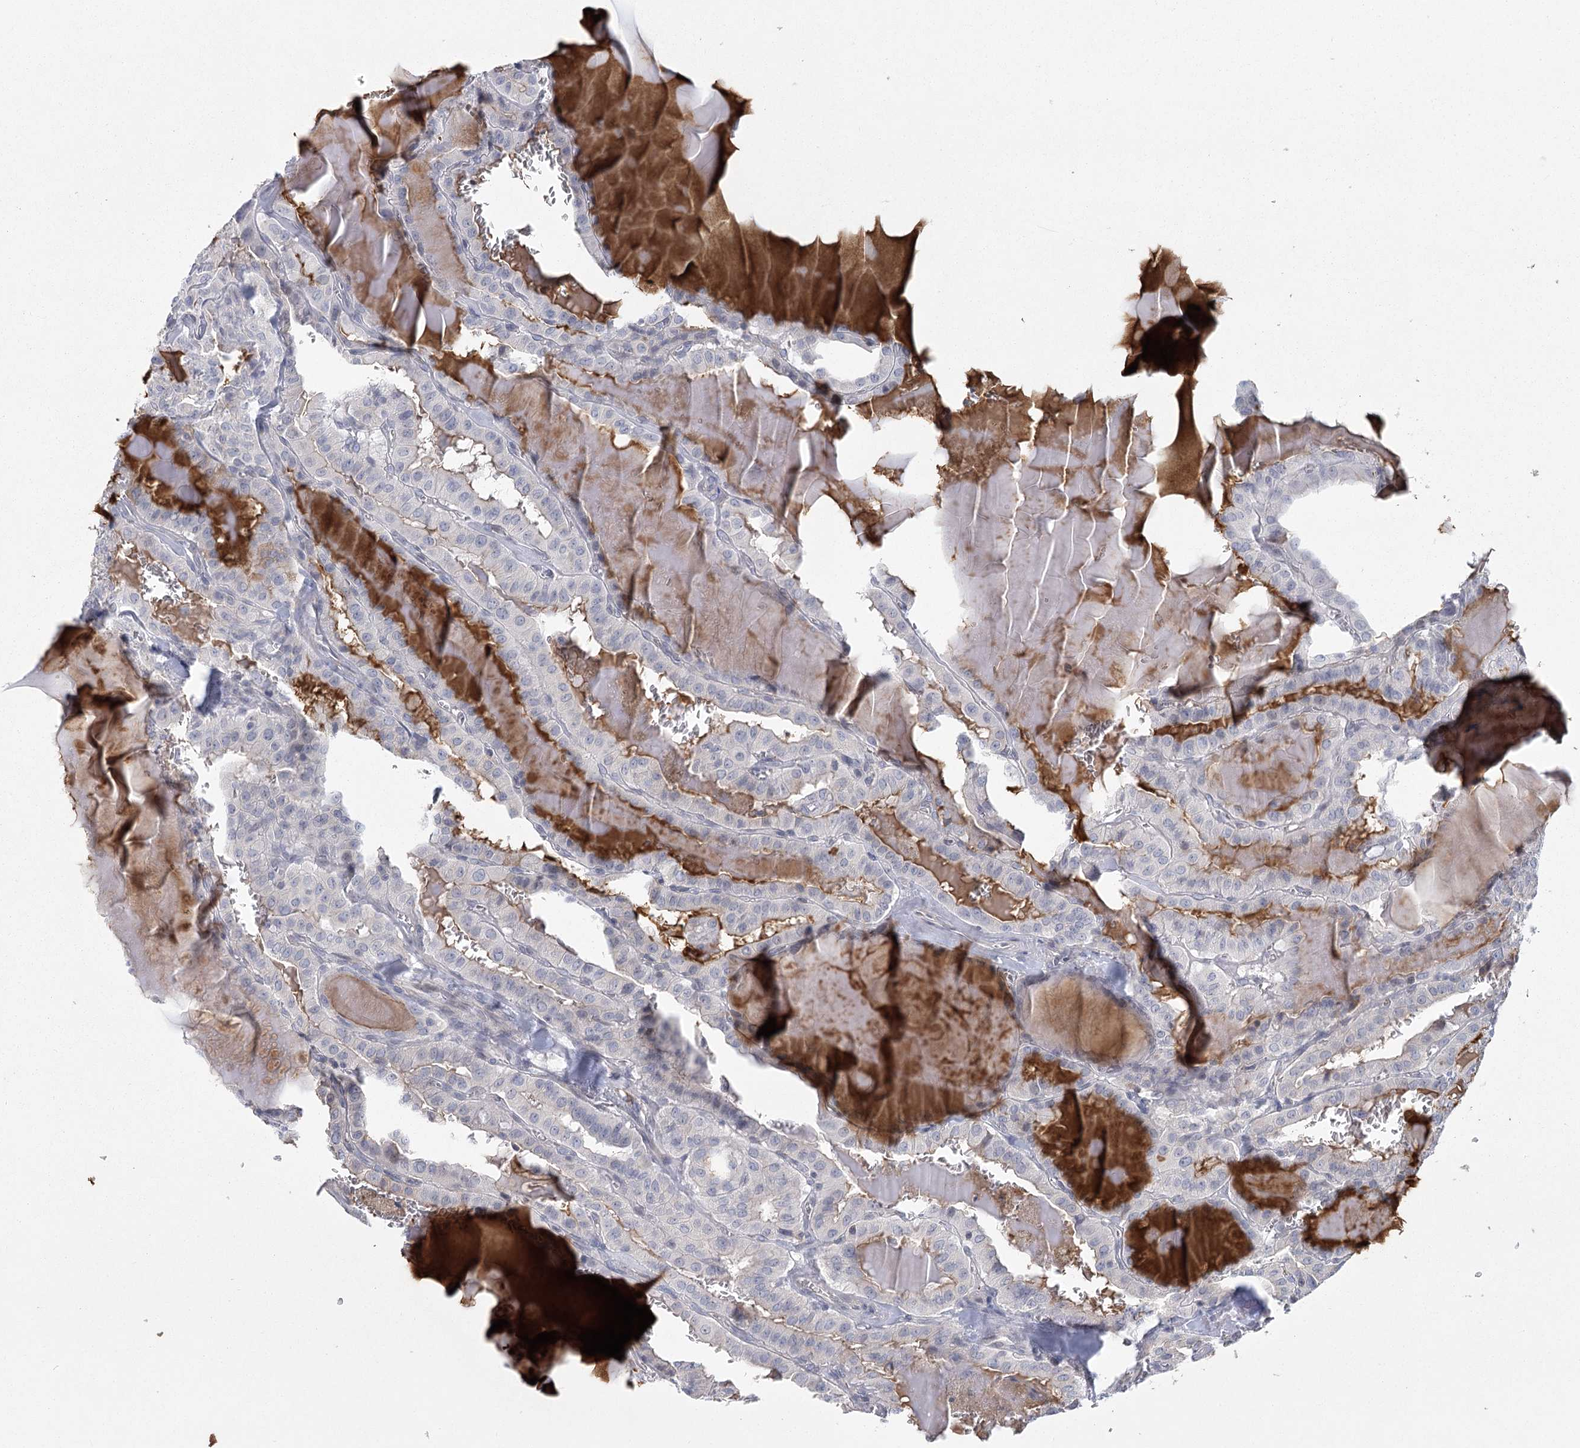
{"staining": {"intensity": "negative", "quantity": "none", "location": "none"}, "tissue": "thyroid cancer", "cell_type": "Tumor cells", "image_type": "cancer", "snomed": [{"axis": "morphology", "description": "Papillary adenocarcinoma, NOS"}, {"axis": "topography", "description": "Thyroid gland"}], "caption": "Human papillary adenocarcinoma (thyroid) stained for a protein using immunohistochemistry shows no expression in tumor cells.", "gene": "FAM76B", "patient": {"sex": "male", "age": 52}}